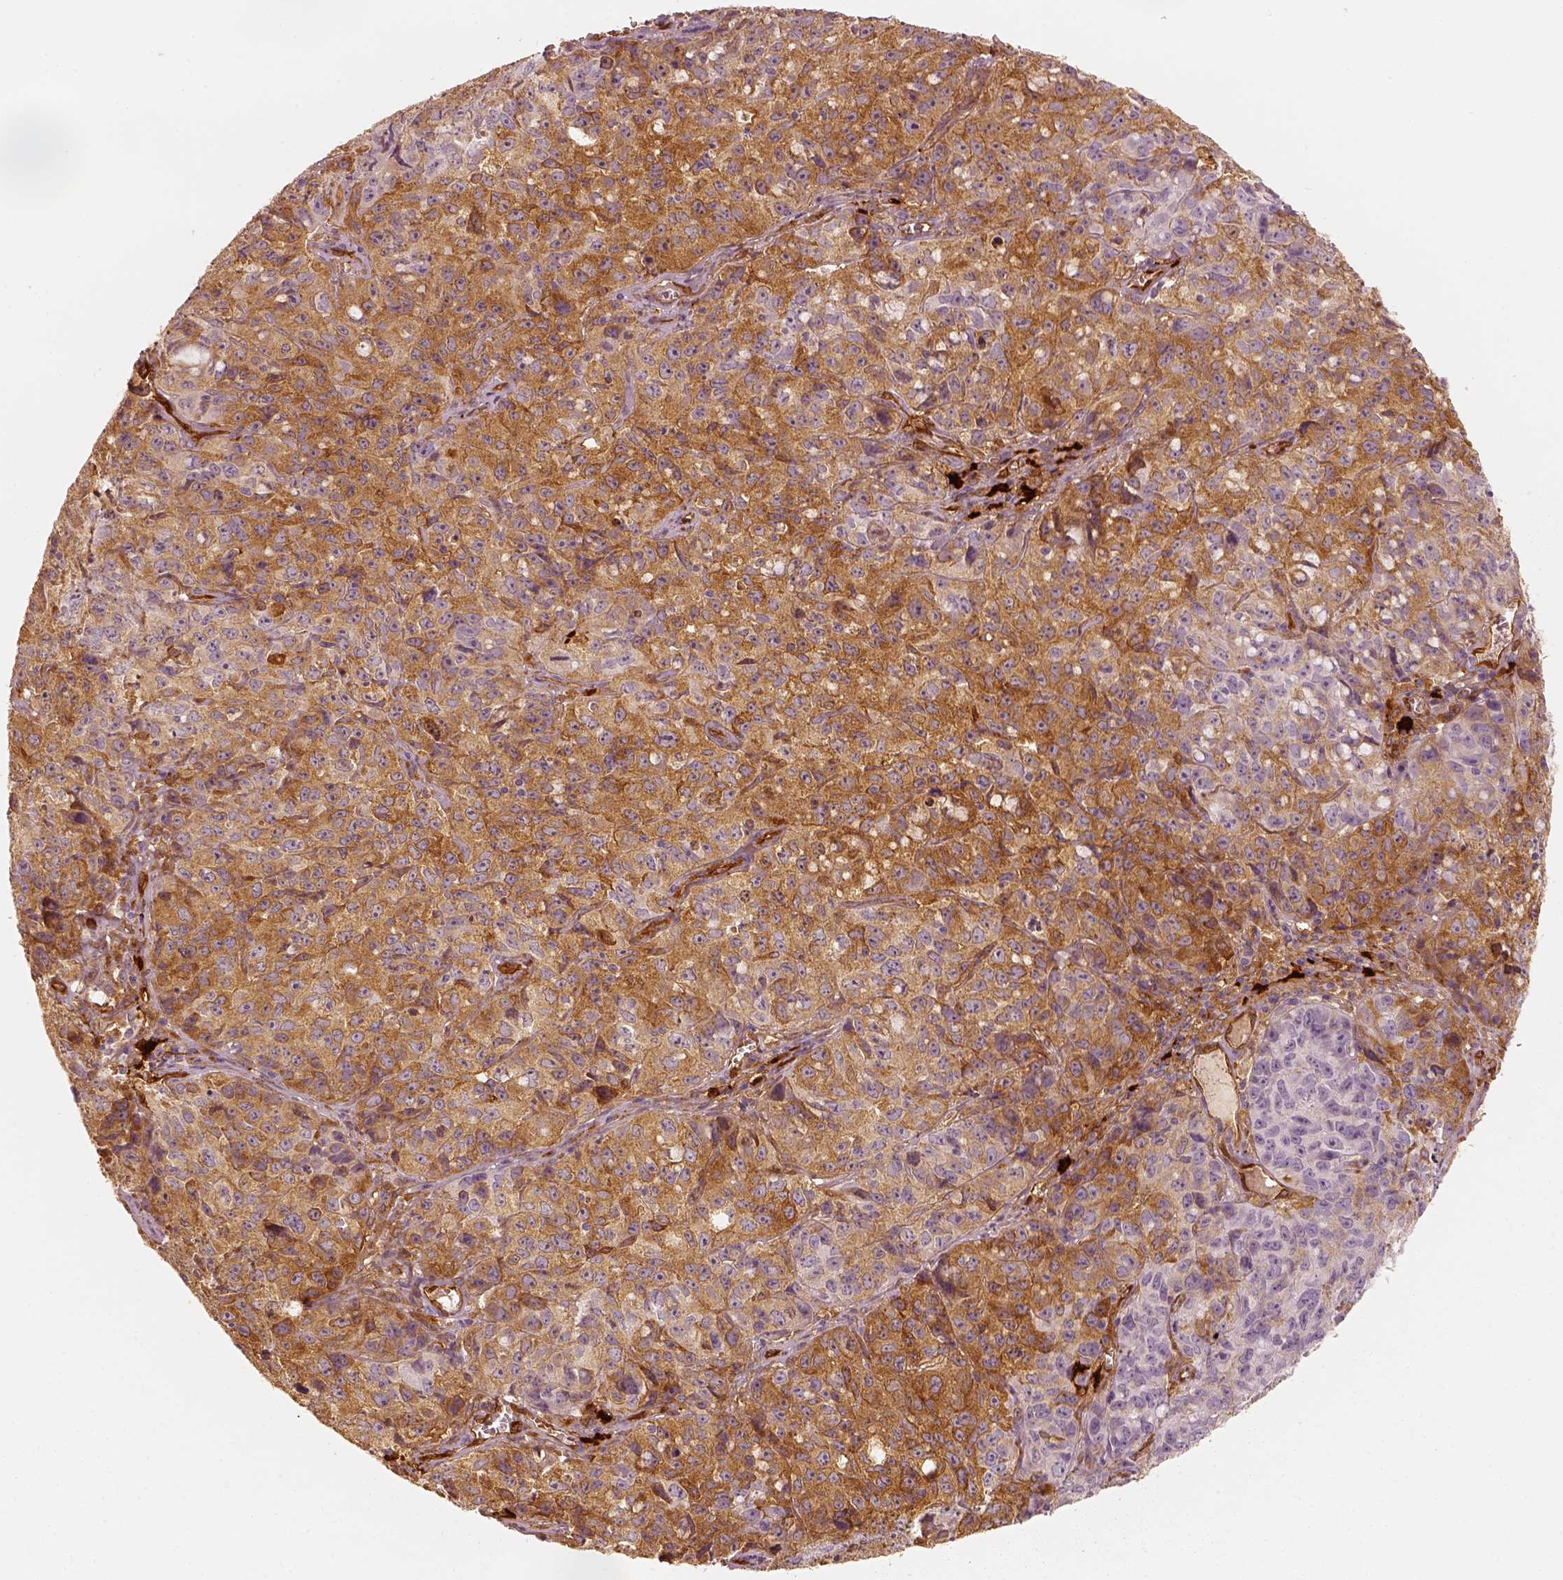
{"staining": {"intensity": "moderate", "quantity": "25%-75%", "location": "cytoplasmic/membranous"}, "tissue": "cervical cancer", "cell_type": "Tumor cells", "image_type": "cancer", "snomed": [{"axis": "morphology", "description": "Squamous cell carcinoma, NOS"}, {"axis": "topography", "description": "Cervix"}], "caption": "Immunohistochemical staining of human cervical cancer exhibits medium levels of moderate cytoplasmic/membranous positivity in about 25%-75% of tumor cells. (DAB (3,3'-diaminobenzidine) = brown stain, brightfield microscopy at high magnification).", "gene": "FSCN1", "patient": {"sex": "female", "age": 28}}